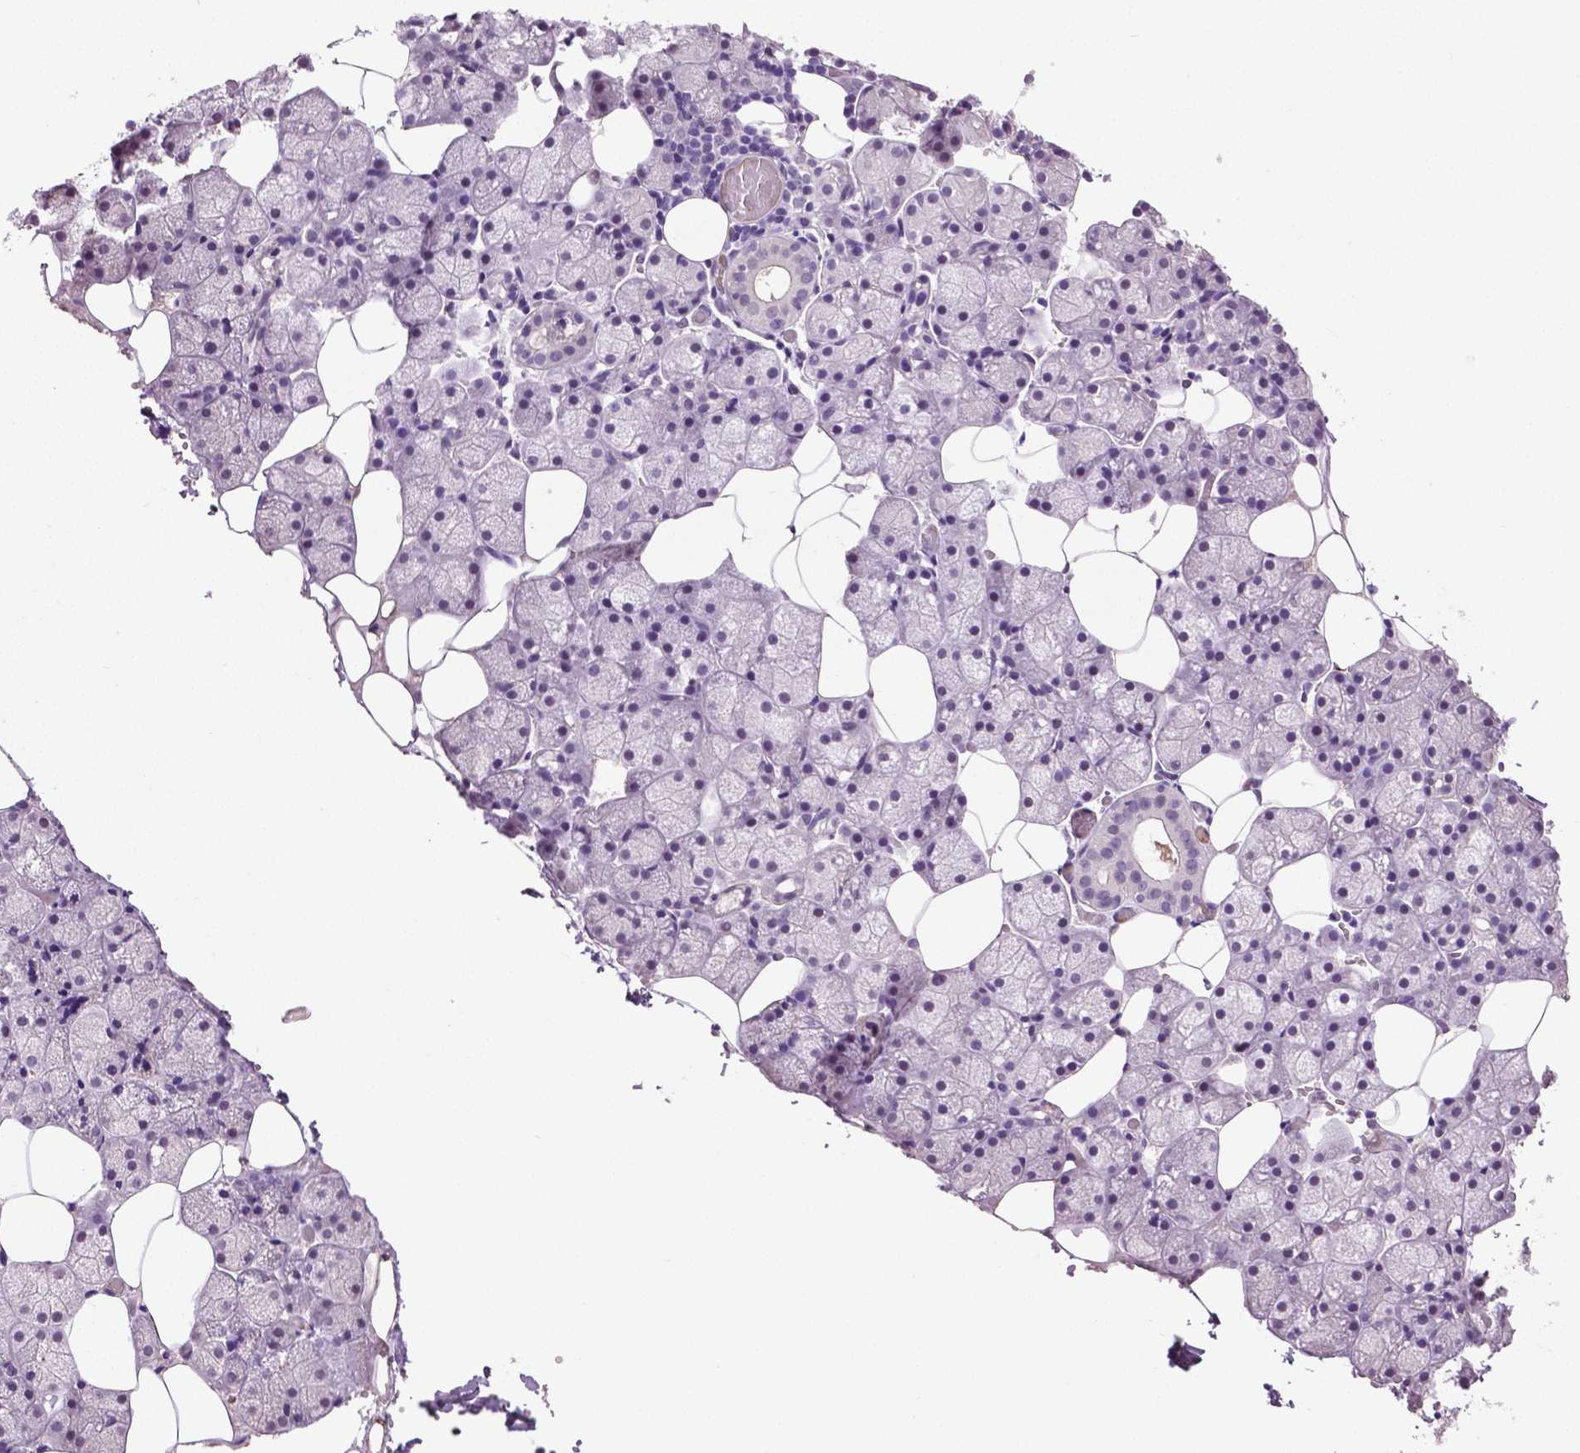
{"staining": {"intensity": "negative", "quantity": "none", "location": "none"}, "tissue": "salivary gland", "cell_type": "Glandular cells", "image_type": "normal", "snomed": [{"axis": "morphology", "description": "Normal tissue, NOS"}, {"axis": "topography", "description": "Salivary gland"}], "caption": "High magnification brightfield microscopy of normal salivary gland stained with DAB (3,3'-diaminobenzidine) (brown) and counterstained with hematoxylin (blue): glandular cells show no significant positivity.", "gene": "PTPN5", "patient": {"sex": "male", "age": 38}}